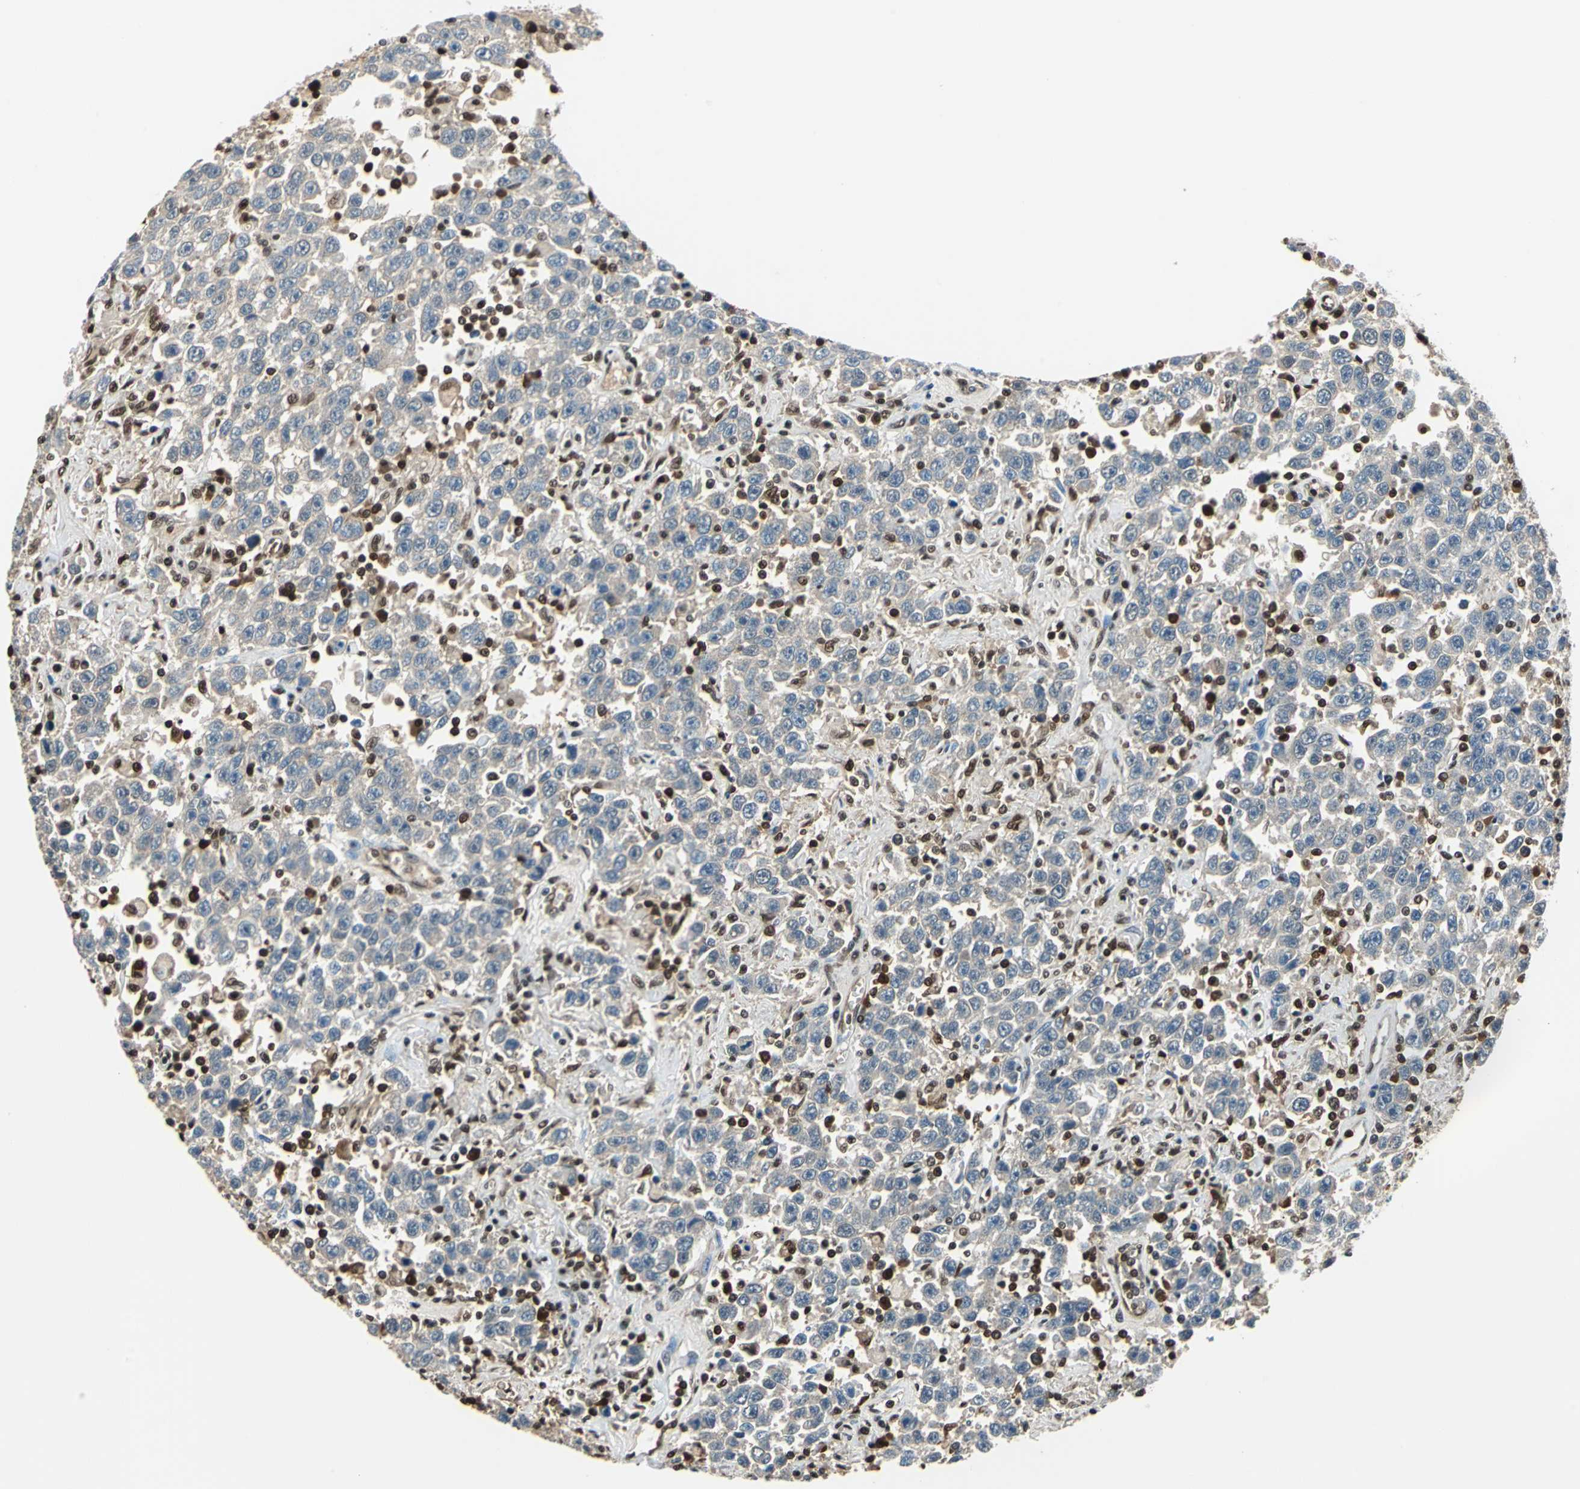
{"staining": {"intensity": "negative", "quantity": "none", "location": "none"}, "tissue": "testis cancer", "cell_type": "Tumor cells", "image_type": "cancer", "snomed": [{"axis": "morphology", "description": "Seminoma, NOS"}, {"axis": "topography", "description": "Testis"}], "caption": "An image of human testis seminoma is negative for staining in tumor cells. (Stains: DAB (3,3'-diaminobenzidine) immunohistochemistry with hematoxylin counter stain, Microscopy: brightfield microscopy at high magnification).", "gene": "PSME1", "patient": {"sex": "male", "age": 41}}